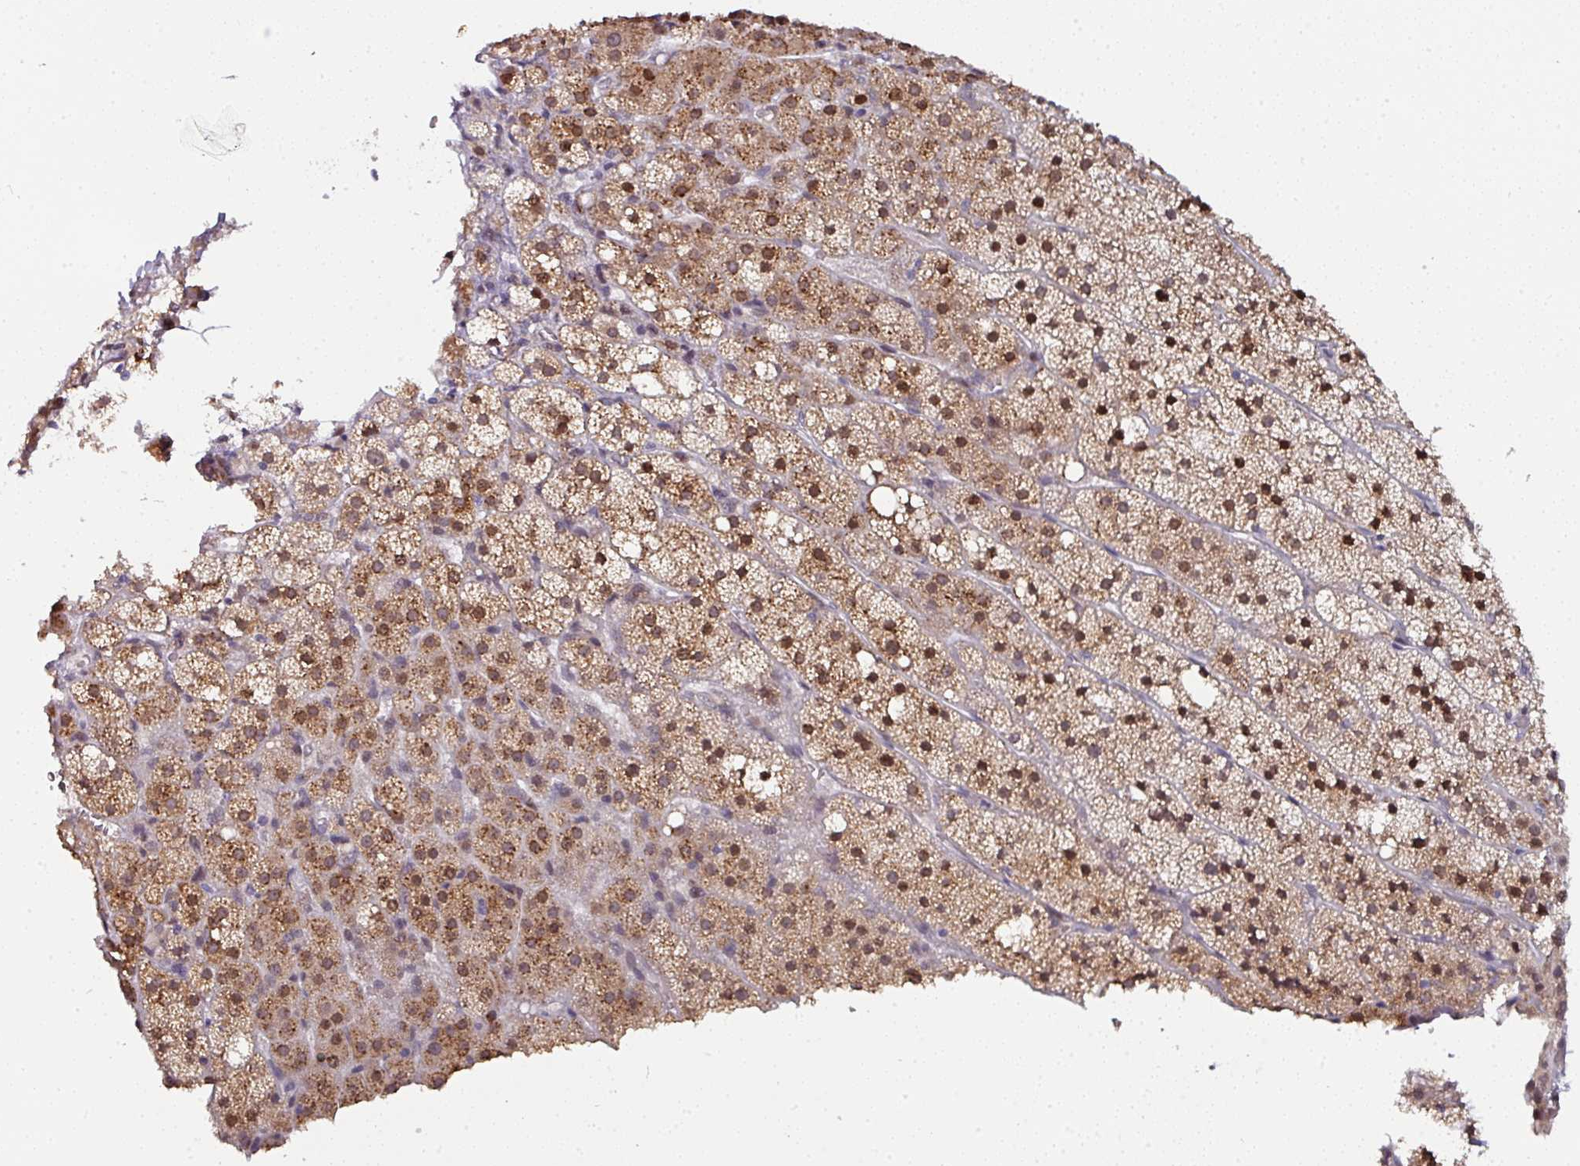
{"staining": {"intensity": "strong", "quantity": ">75%", "location": "cytoplasmic/membranous"}, "tissue": "adrenal gland", "cell_type": "Glandular cells", "image_type": "normal", "snomed": [{"axis": "morphology", "description": "Normal tissue, NOS"}, {"axis": "topography", "description": "Adrenal gland"}], "caption": "IHC (DAB) staining of normal human adrenal gland demonstrates strong cytoplasmic/membranous protein expression in about >75% of glandular cells. The protein is shown in brown color, while the nuclei are stained blue.", "gene": "APOLD1", "patient": {"sex": "male", "age": 53}}